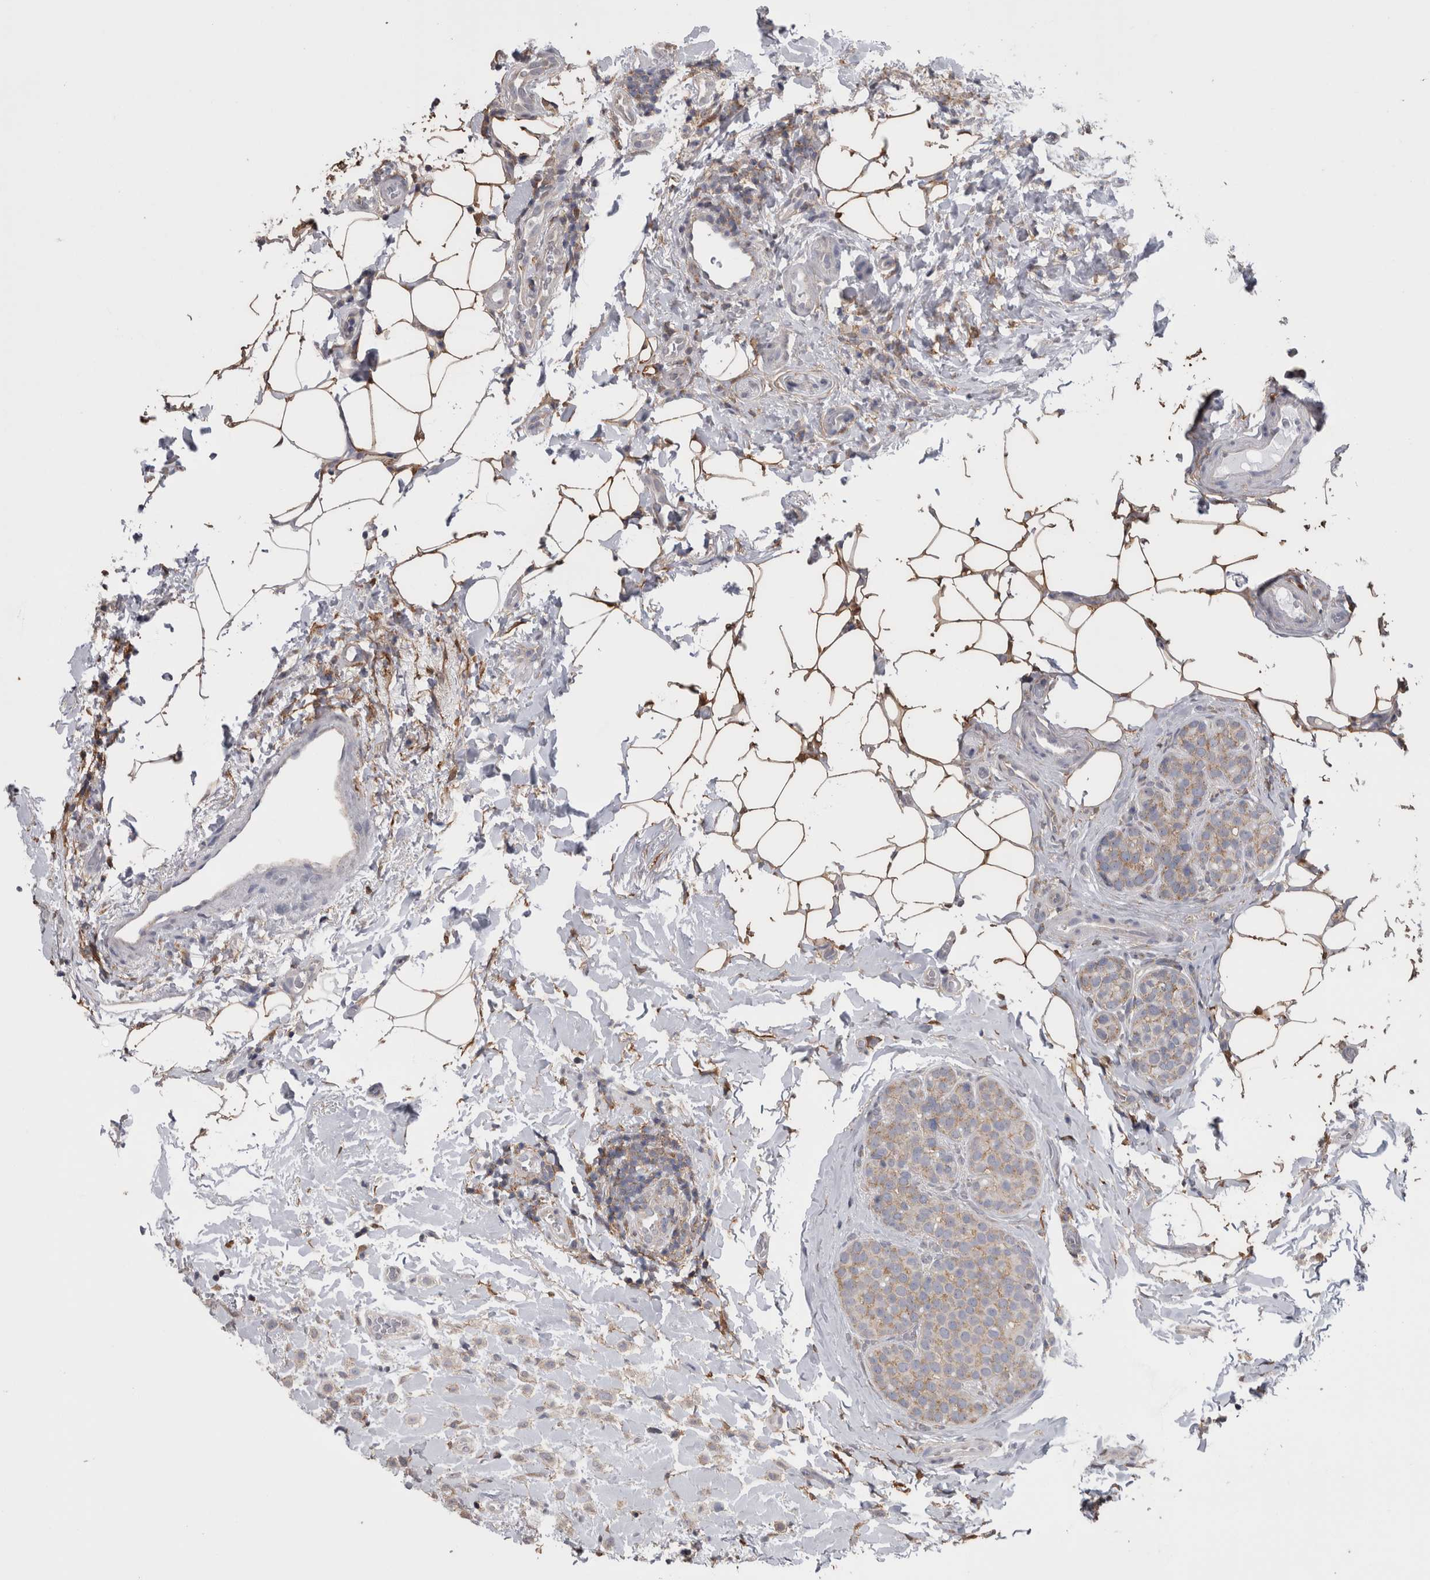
{"staining": {"intensity": "weak", "quantity": "<25%", "location": "cytoplasmic/membranous"}, "tissue": "breast cancer", "cell_type": "Tumor cells", "image_type": "cancer", "snomed": [{"axis": "morphology", "description": "Lobular carcinoma"}, {"axis": "topography", "description": "Breast"}], "caption": "DAB (3,3'-diaminobenzidine) immunohistochemical staining of breast lobular carcinoma exhibits no significant positivity in tumor cells.", "gene": "DDX6", "patient": {"sex": "female", "age": 50}}